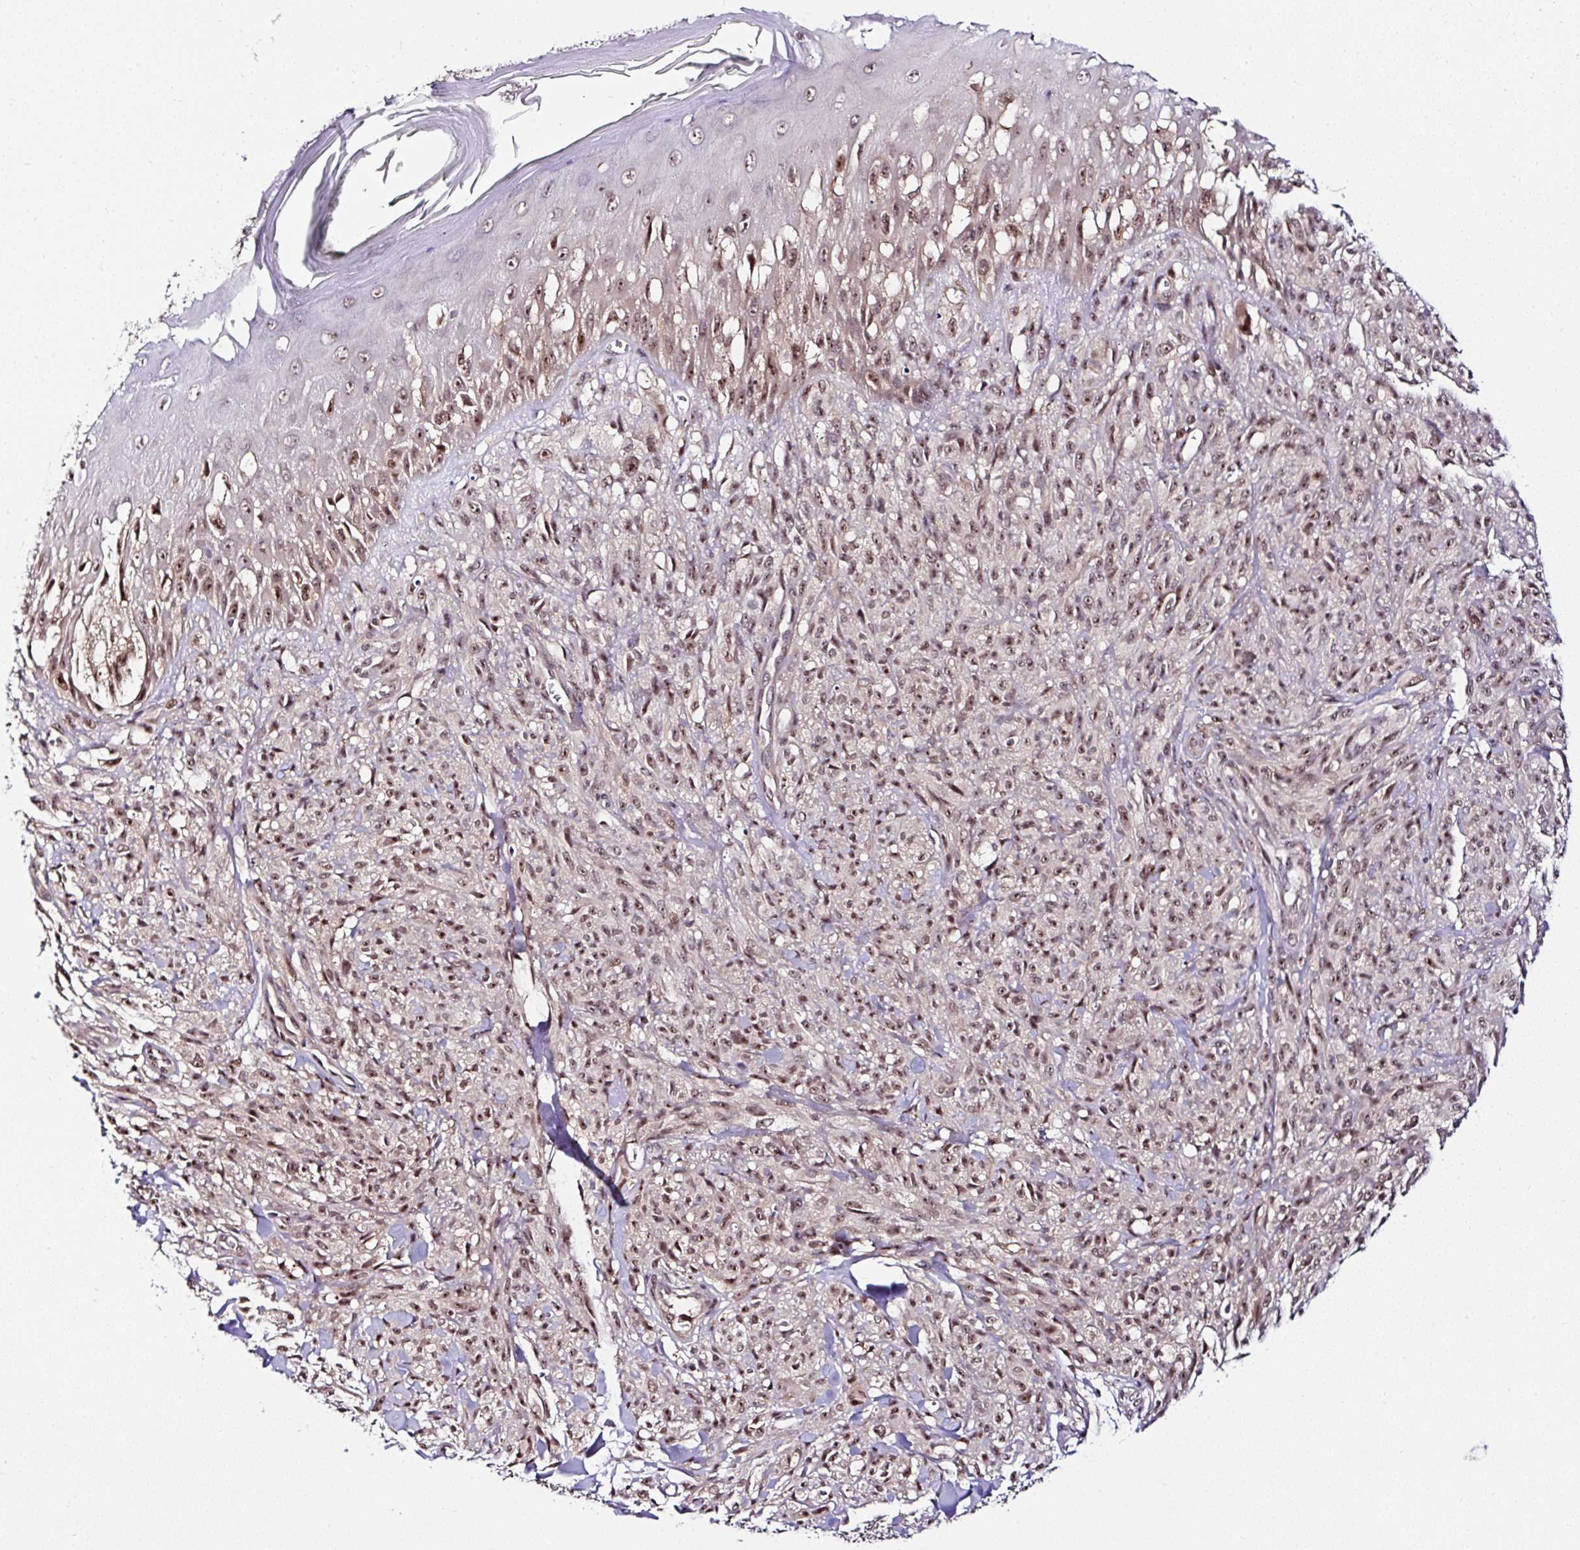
{"staining": {"intensity": "moderate", "quantity": ">75%", "location": "nuclear"}, "tissue": "melanoma", "cell_type": "Tumor cells", "image_type": "cancer", "snomed": [{"axis": "morphology", "description": "Malignant melanoma, NOS"}, {"axis": "topography", "description": "Skin of upper arm"}], "caption": "This histopathology image demonstrates immunohistochemistry (IHC) staining of melanoma, with medium moderate nuclear positivity in approximately >75% of tumor cells.", "gene": "PIN4", "patient": {"sex": "female", "age": 65}}